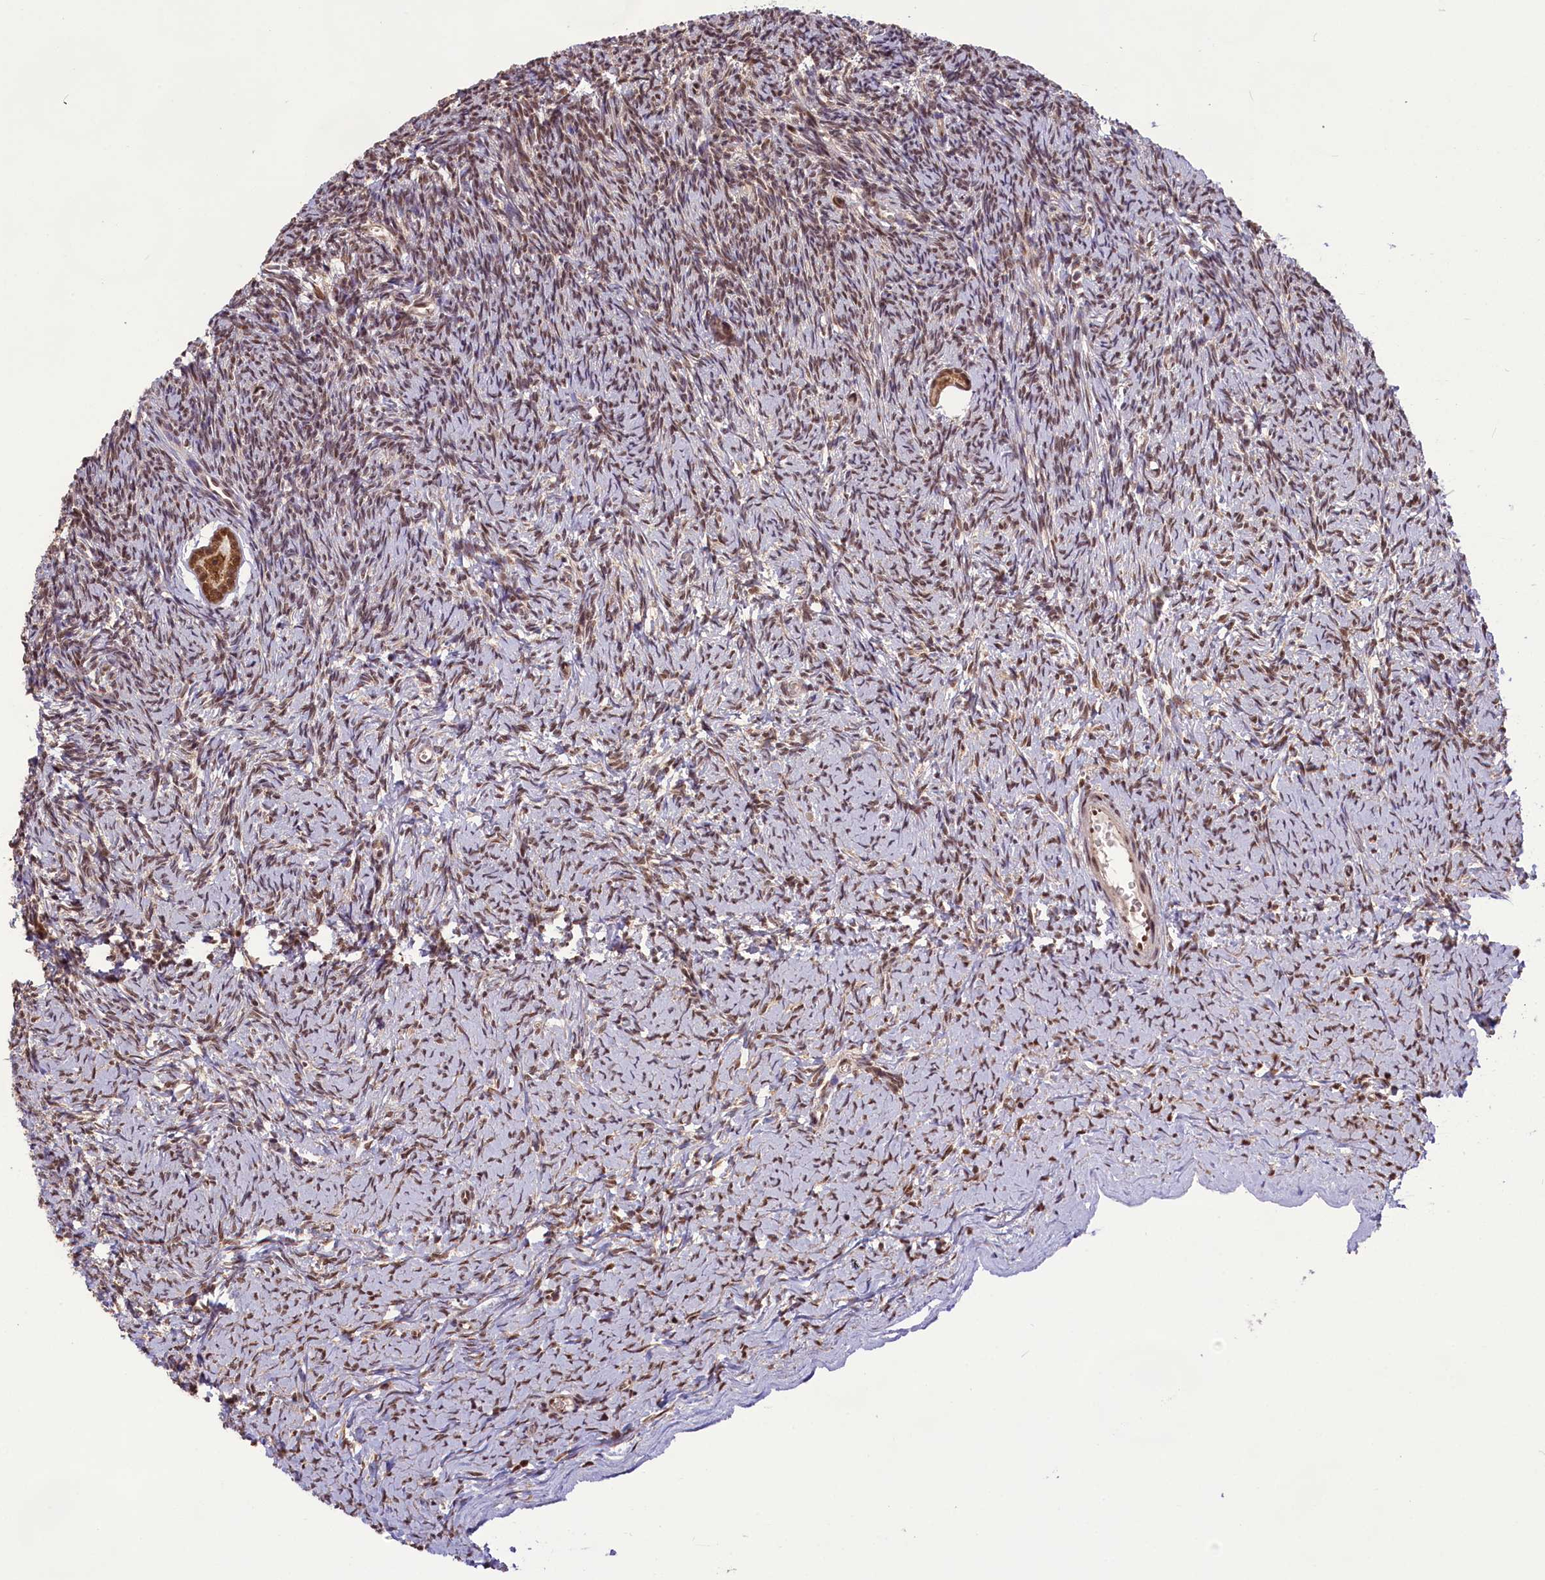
{"staining": {"intensity": "moderate", "quantity": ">75%", "location": "cytoplasmic/membranous,nuclear"}, "tissue": "ovary", "cell_type": "Follicle cells", "image_type": "normal", "snomed": [{"axis": "morphology", "description": "Normal tissue, NOS"}, {"axis": "topography", "description": "Ovary"}], "caption": "High-power microscopy captured an immunohistochemistry micrograph of normal ovary, revealing moderate cytoplasmic/membranous,nuclear expression in about >75% of follicle cells. (IHC, brightfield microscopy, high magnification).", "gene": "CARD8", "patient": {"sex": "female", "age": 39}}